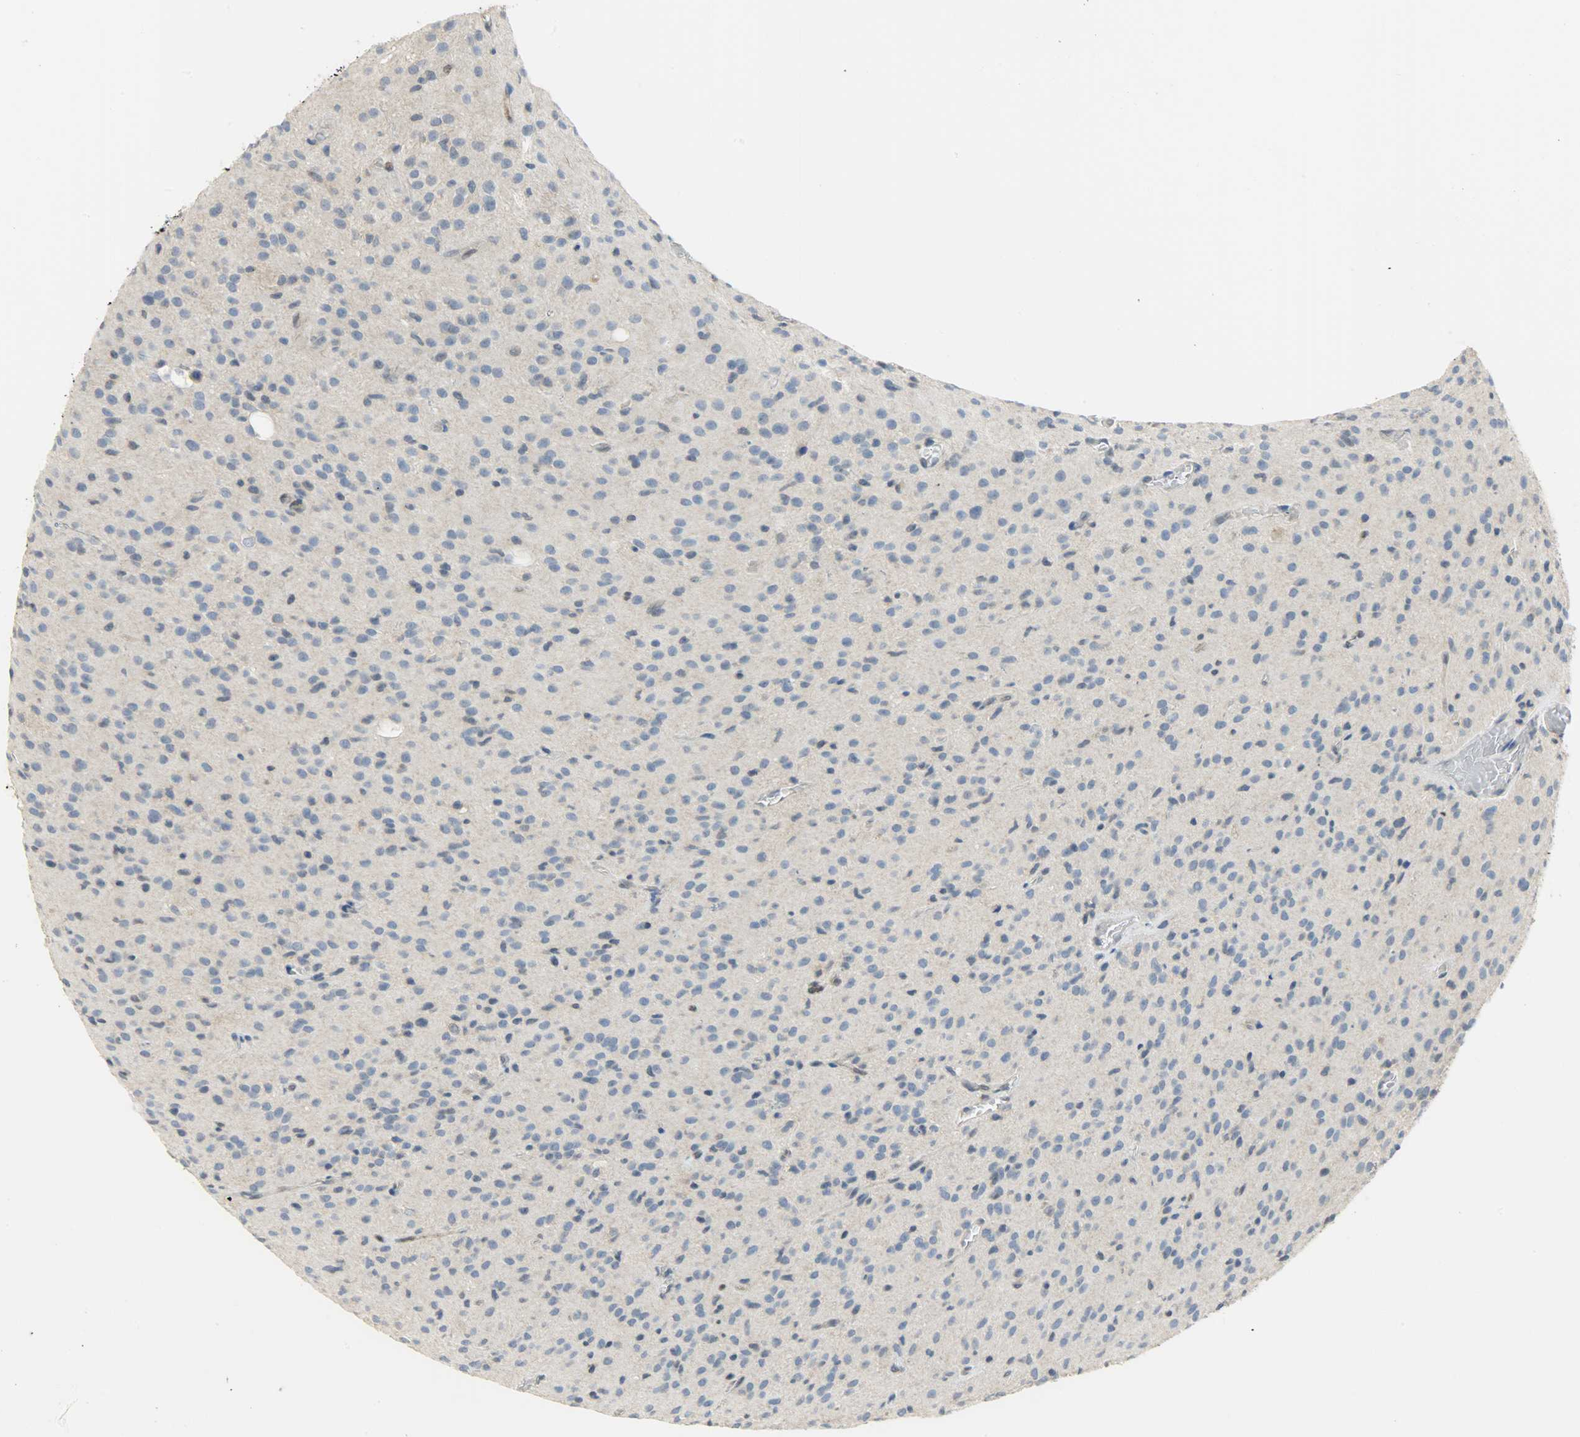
{"staining": {"intensity": "negative", "quantity": "none", "location": "none"}, "tissue": "glioma", "cell_type": "Tumor cells", "image_type": "cancer", "snomed": [{"axis": "morphology", "description": "Glioma, malignant, High grade"}, {"axis": "topography", "description": "Brain"}], "caption": "High magnification brightfield microscopy of glioma stained with DAB (3,3'-diaminobenzidine) (brown) and counterstained with hematoxylin (blue): tumor cells show no significant positivity.", "gene": "FKBP1A", "patient": {"sex": "female", "age": 59}}